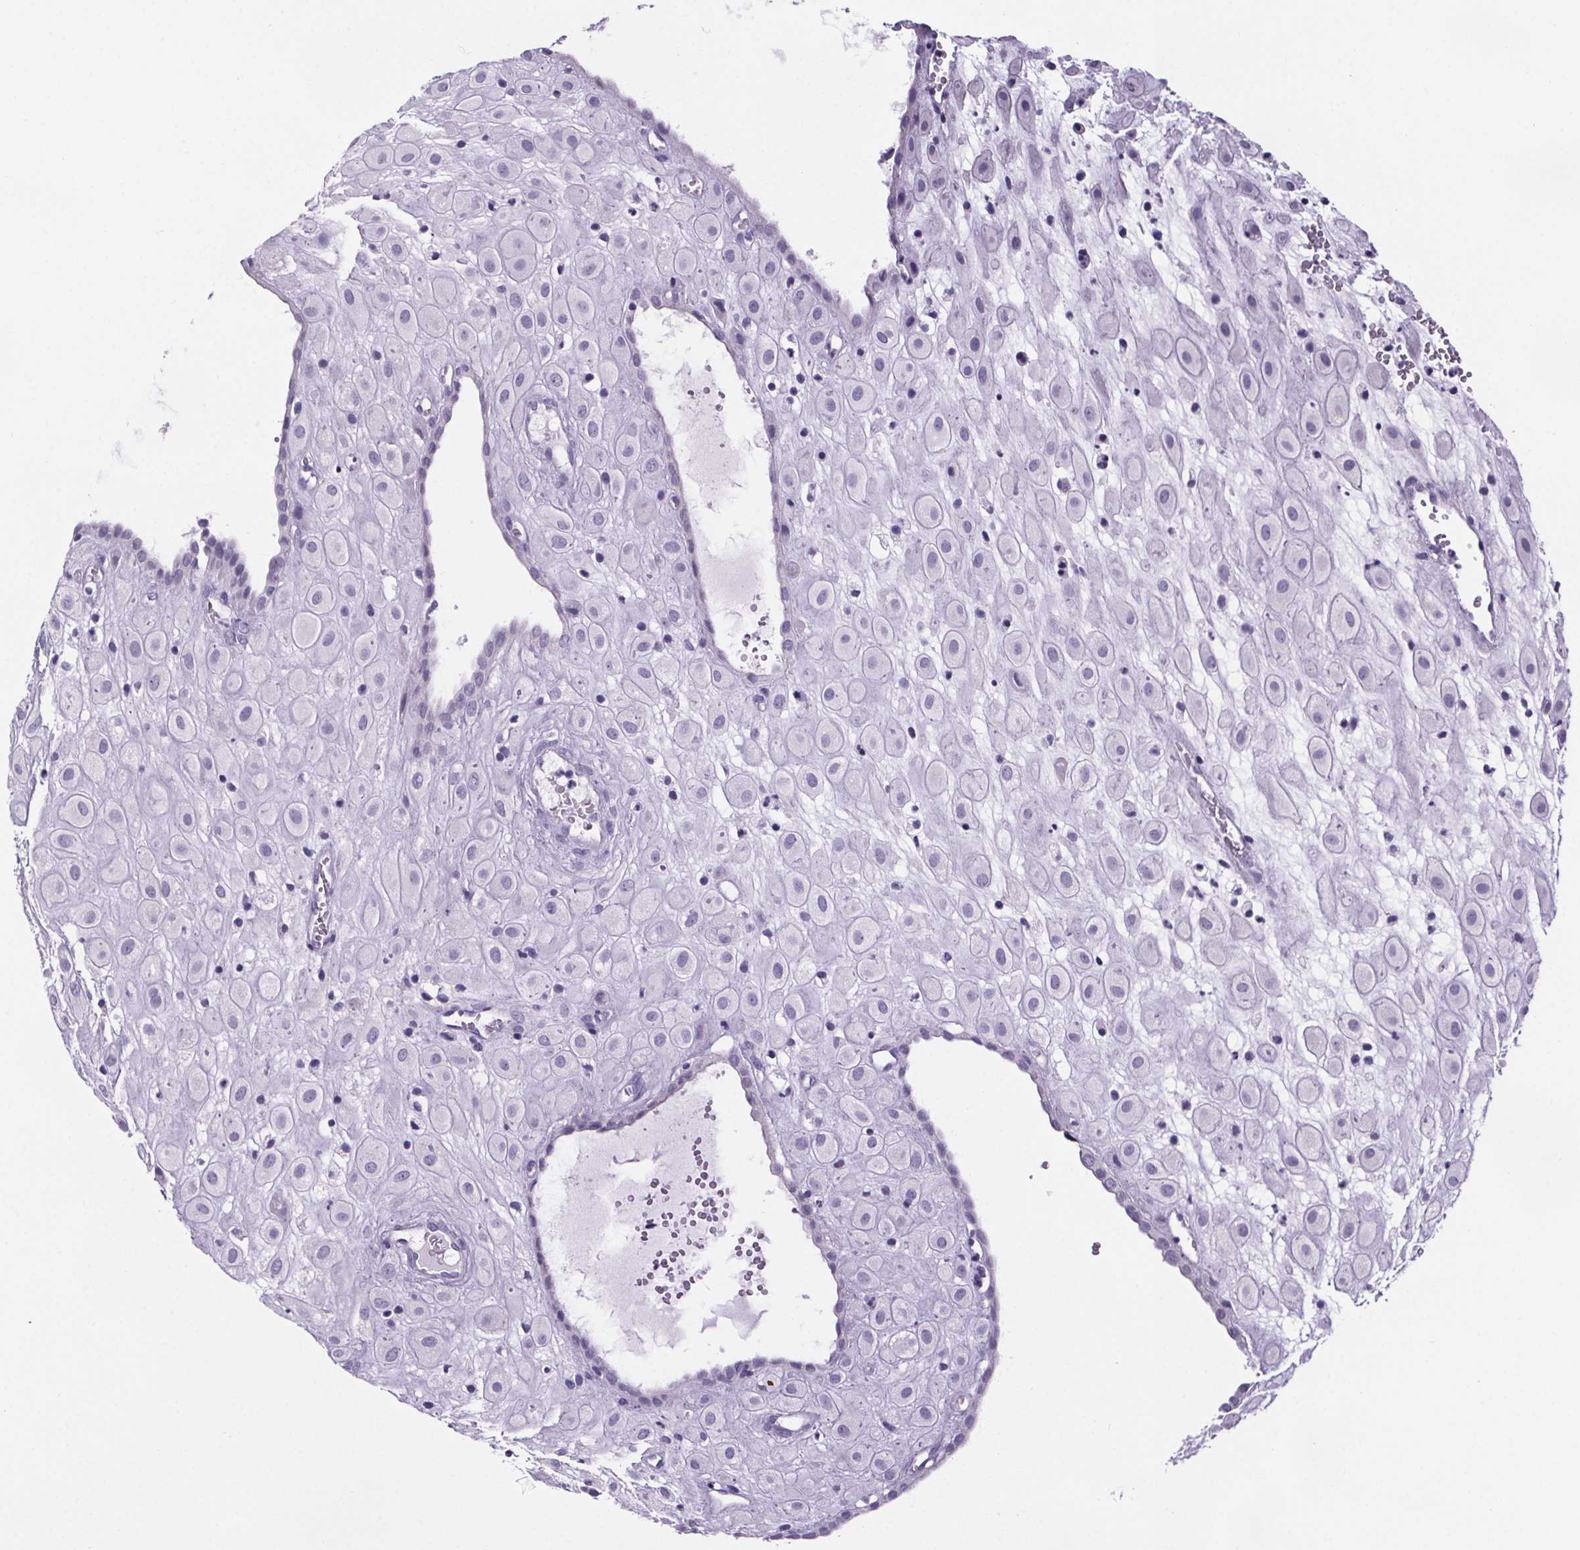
{"staining": {"intensity": "negative", "quantity": "none", "location": "none"}, "tissue": "placenta", "cell_type": "Decidual cells", "image_type": "normal", "snomed": [{"axis": "morphology", "description": "Normal tissue, NOS"}, {"axis": "topography", "description": "Placenta"}], "caption": "This histopathology image is of normal placenta stained with immunohistochemistry to label a protein in brown with the nuclei are counter-stained blue. There is no positivity in decidual cells.", "gene": "CUBN", "patient": {"sex": "female", "age": 24}}